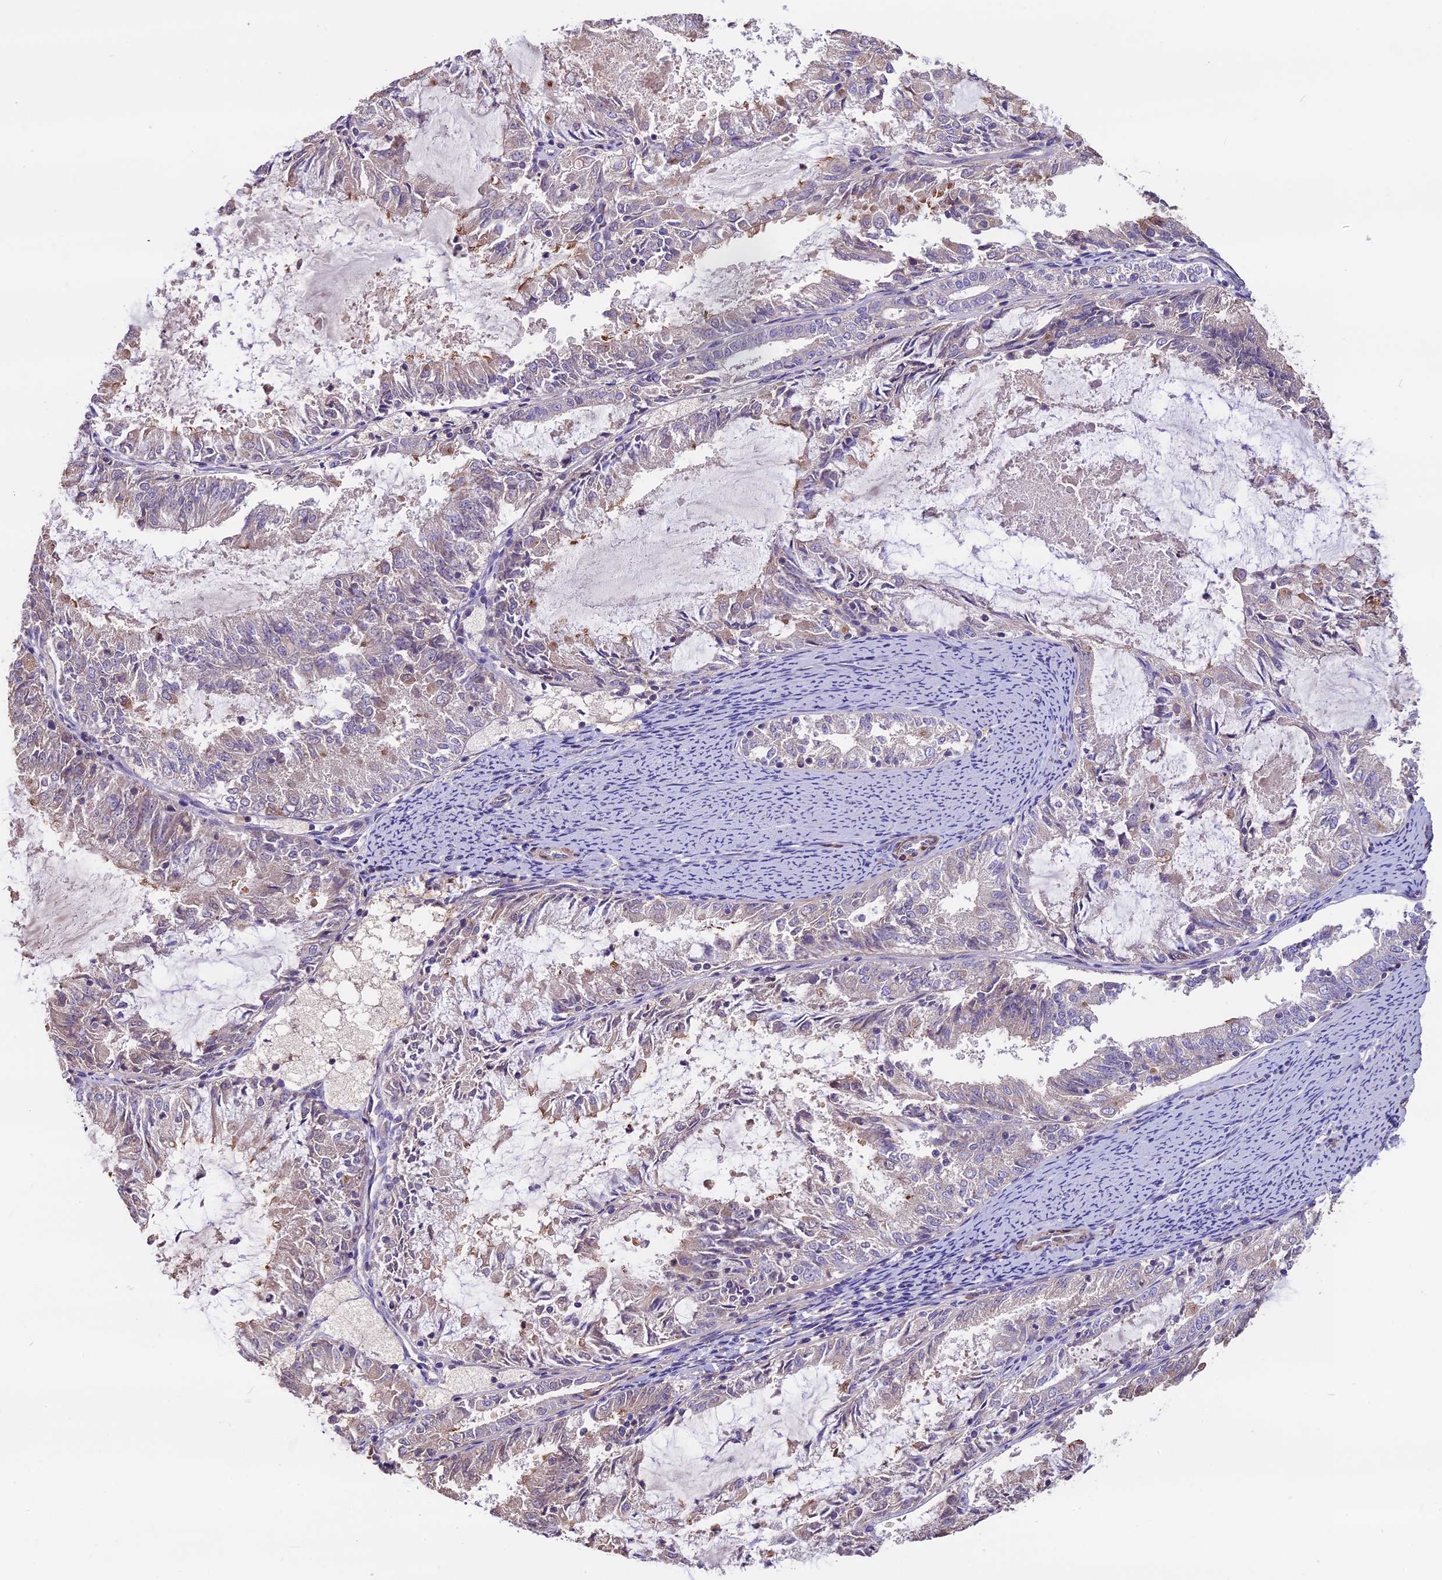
{"staining": {"intensity": "weak", "quantity": "<25%", "location": "cytoplasmic/membranous"}, "tissue": "endometrial cancer", "cell_type": "Tumor cells", "image_type": "cancer", "snomed": [{"axis": "morphology", "description": "Adenocarcinoma, NOS"}, {"axis": "topography", "description": "Endometrium"}], "caption": "Endometrial cancer (adenocarcinoma) was stained to show a protein in brown. There is no significant staining in tumor cells.", "gene": "ANO3", "patient": {"sex": "female", "age": 57}}